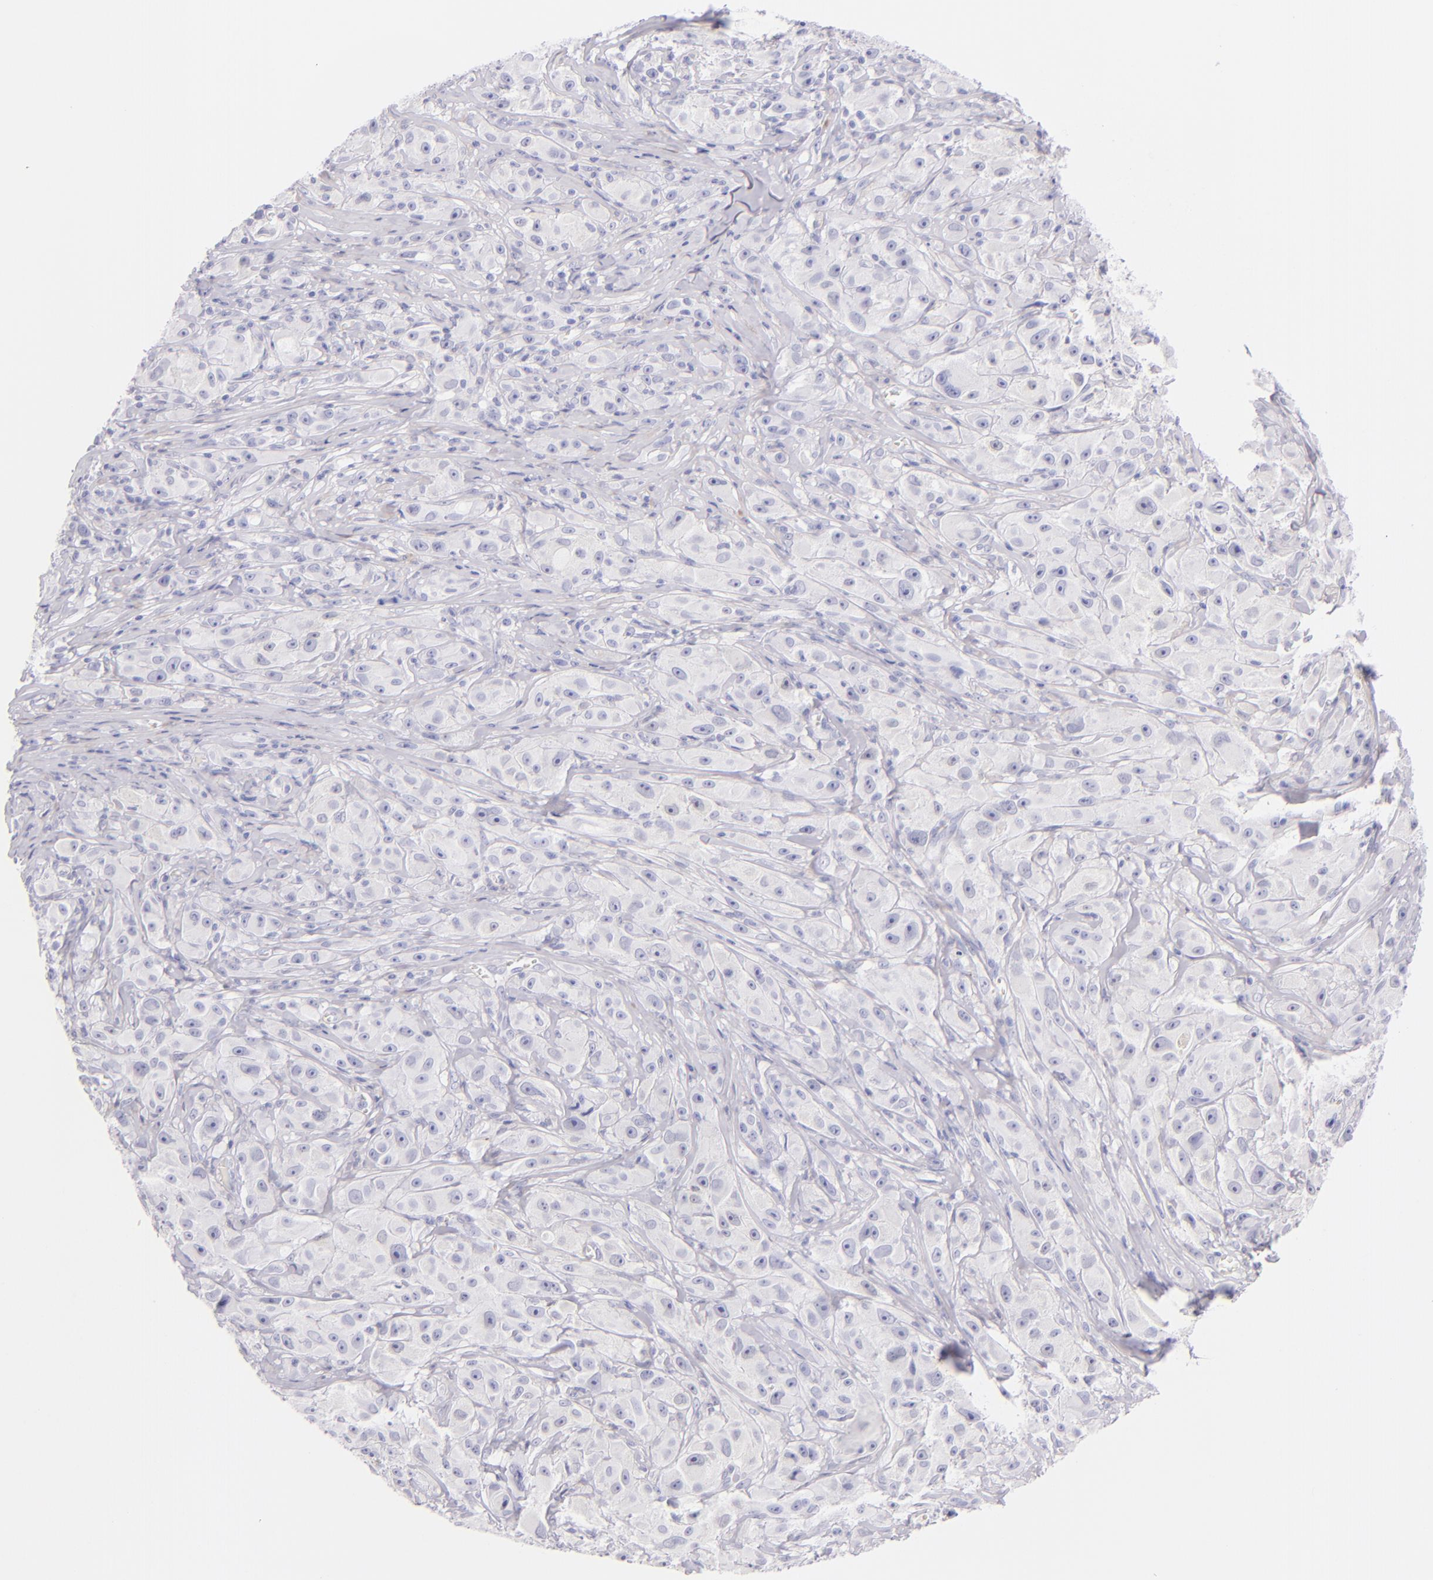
{"staining": {"intensity": "negative", "quantity": "none", "location": "none"}, "tissue": "melanoma", "cell_type": "Tumor cells", "image_type": "cancer", "snomed": [{"axis": "morphology", "description": "Malignant melanoma, NOS"}, {"axis": "topography", "description": "Skin"}], "caption": "This is an immunohistochemistry photomicrograph of human malignant melanoma. There is no positivity in tumor cells.", "gene": "SDC1", "patient": {"sex": "male", "age": 56}}